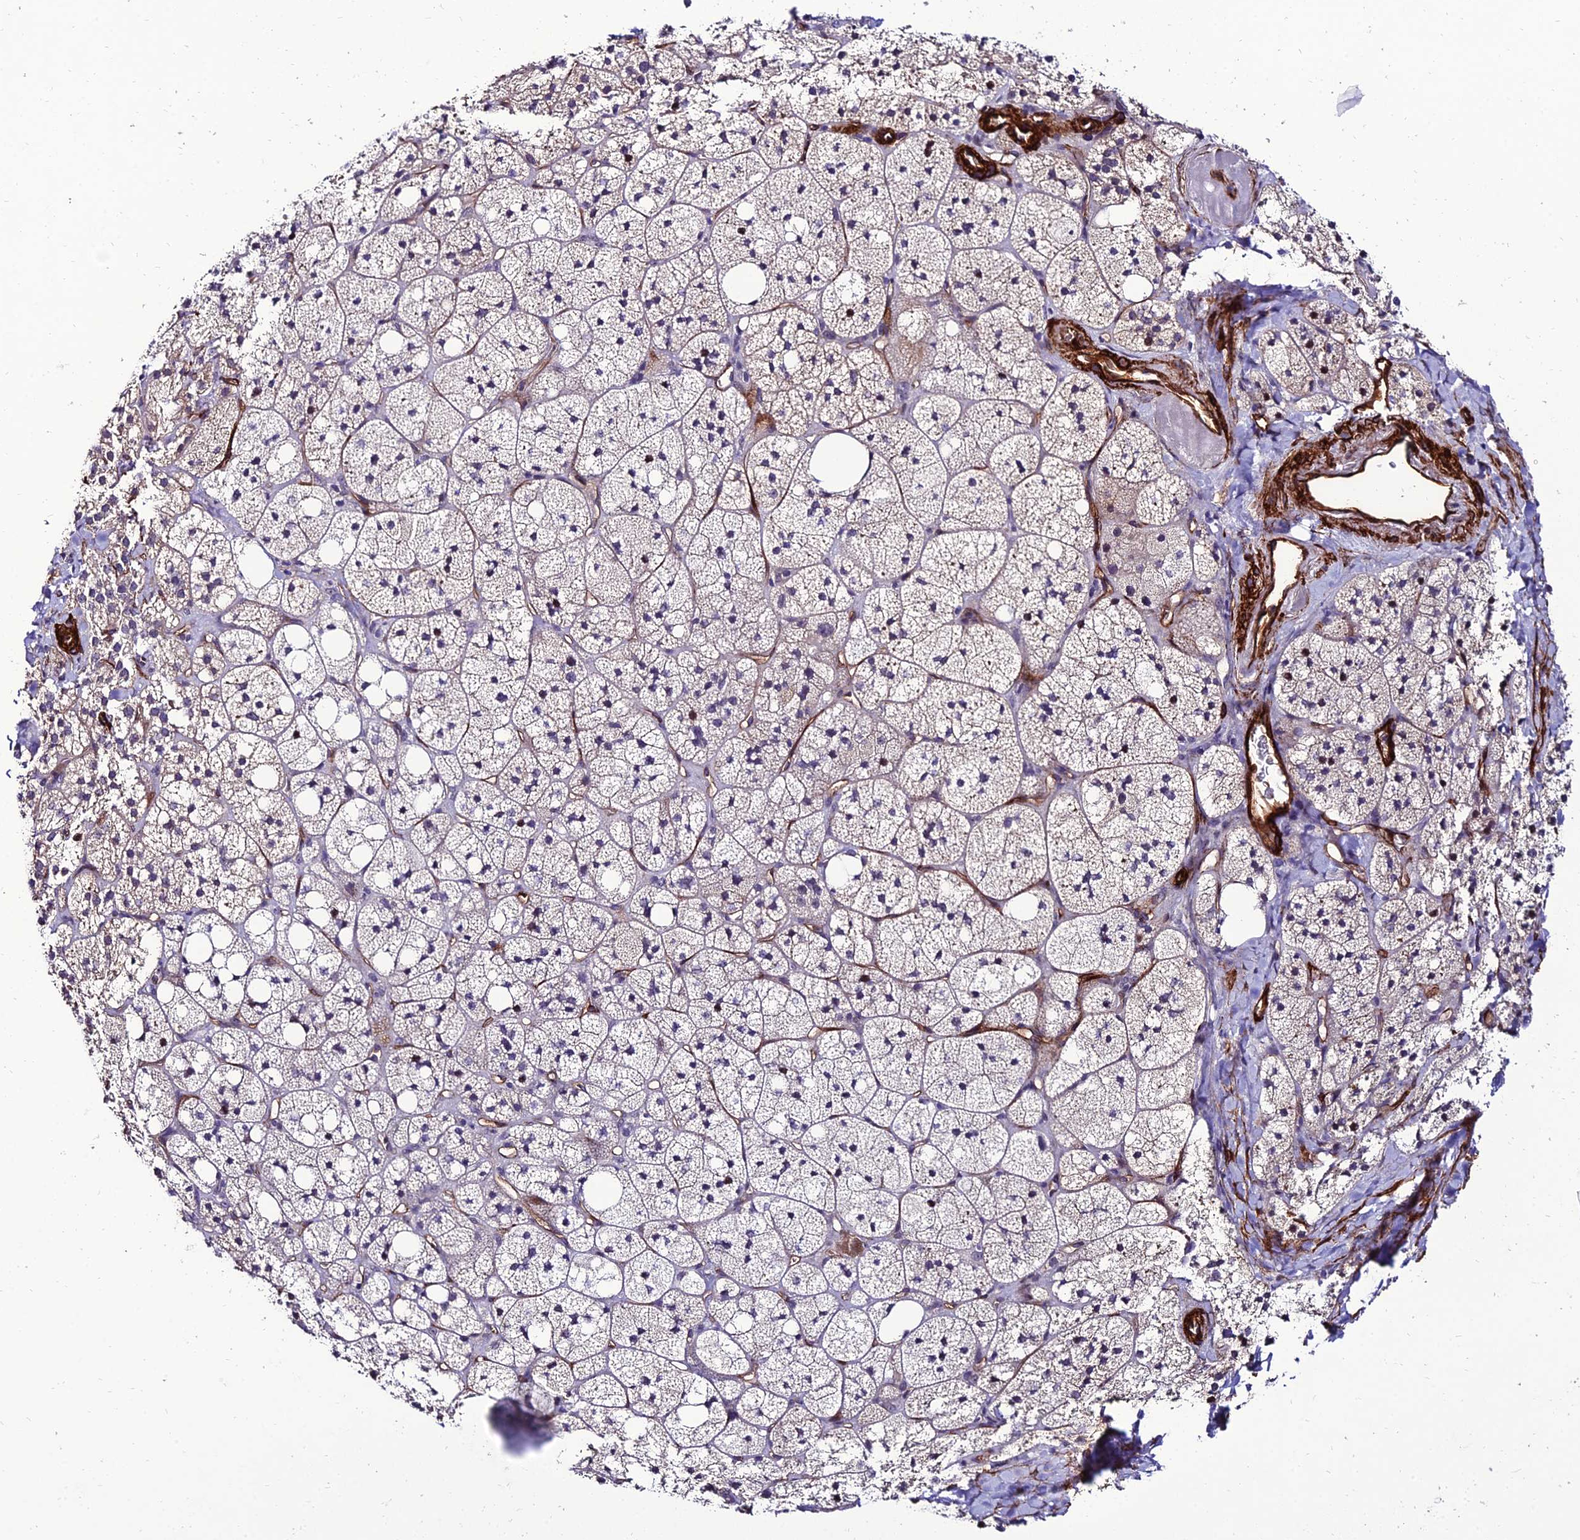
{"staining": {"intensity": "weak", "quantity": "<25%", "location": "cytoplasmic/membranous,nuclear"}, "tissue": "adrenal gland", "cell_type": "Glandular cells", "image_type": "normal", "snomed": [{"axis": "morphology", "description": "Normal tissue, NOS"}, {"axis": "topography", "description": "Adrenal gland"}], "caption": "Adrenal gland stained for a protein using immunohistochemistry (IHC) exhibits no expression glandular cells.", "gene": "ALDH3B2", "patient": {"sex": "male", "age": 61}}